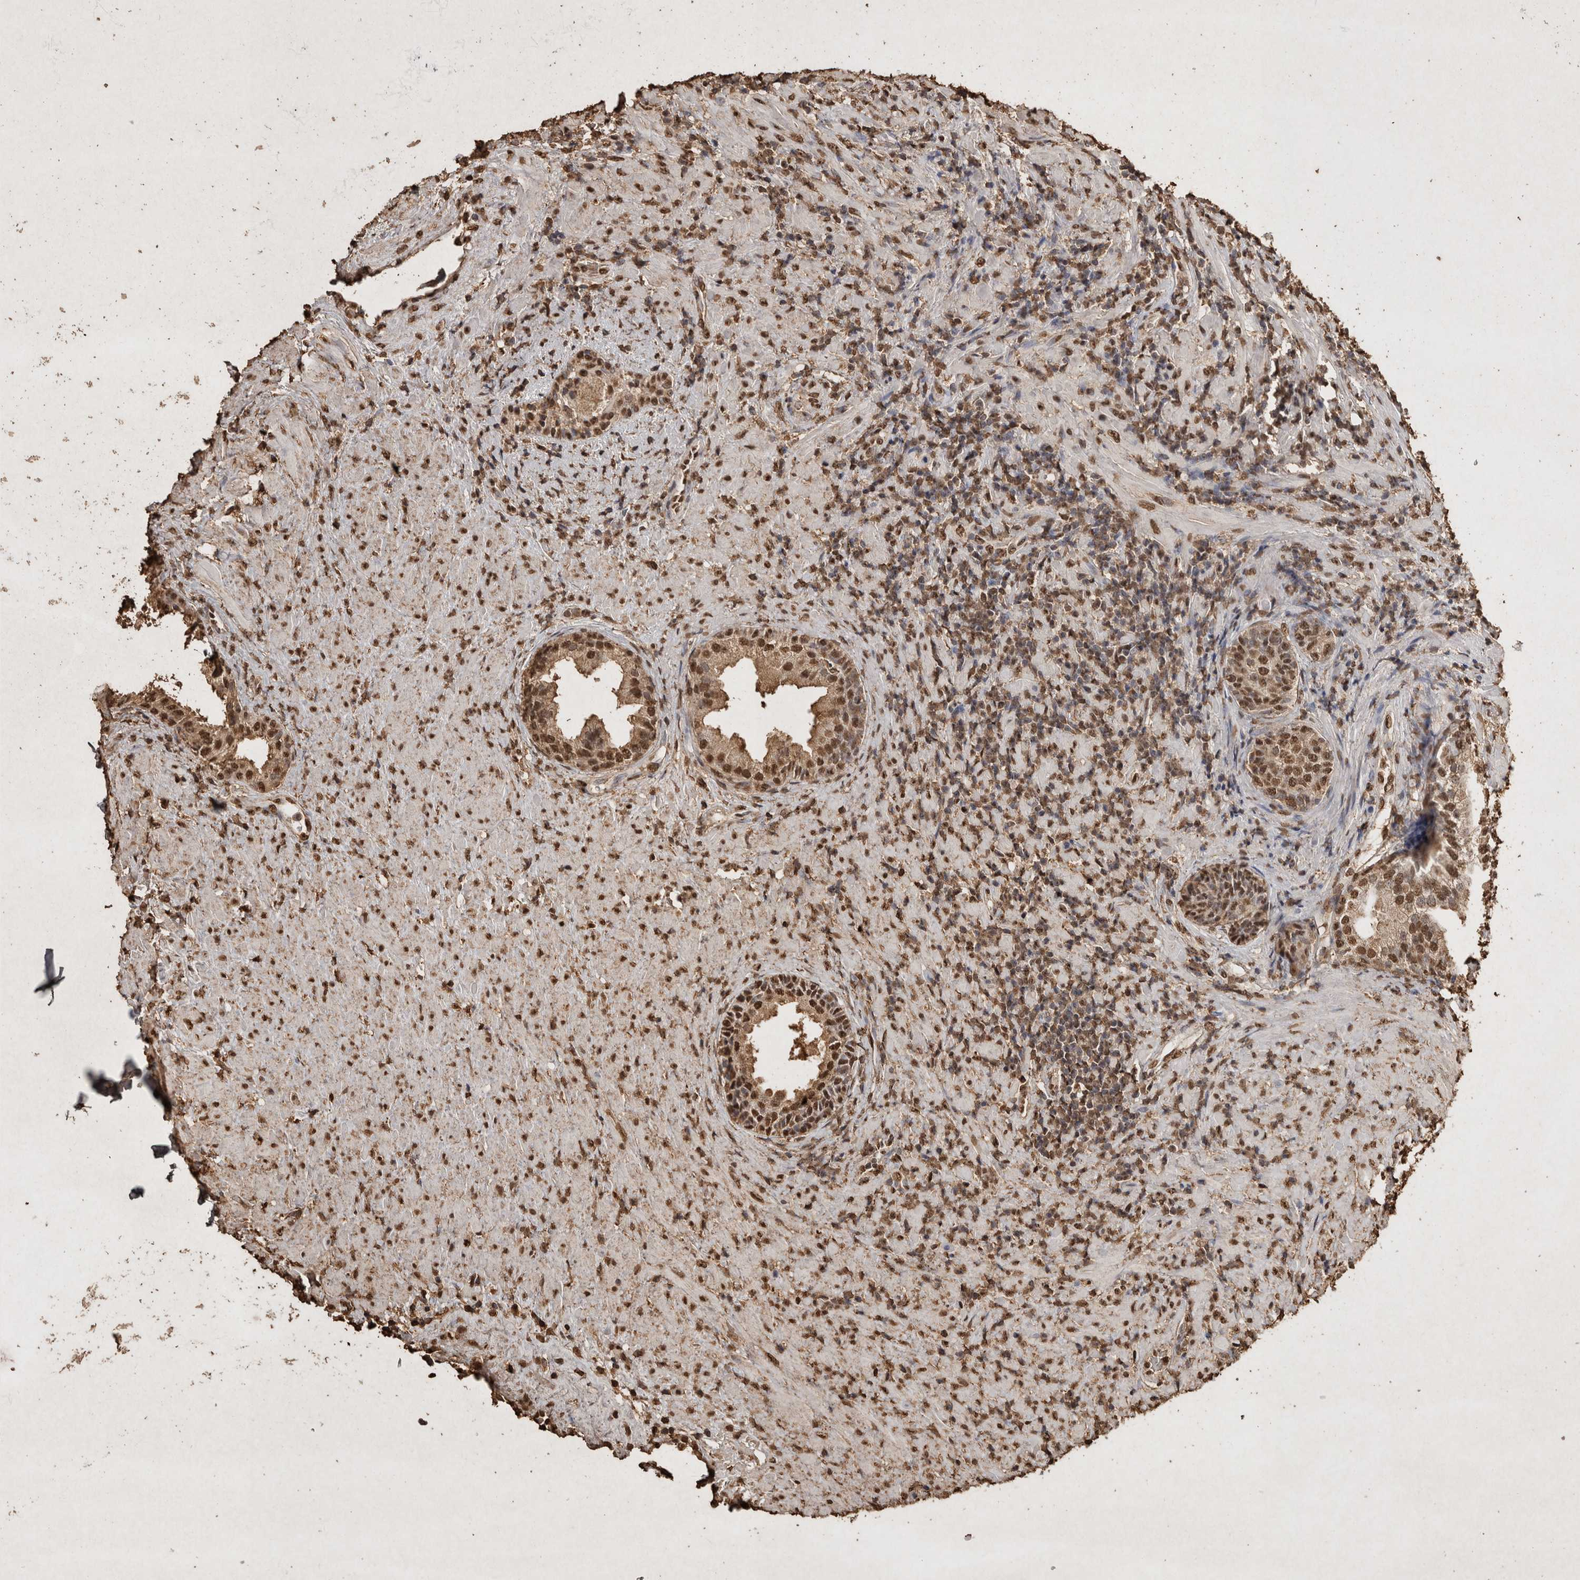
{"staining": {"intensity": "strong", "quantity": ">75%", "location": "nuclear"}, "tissue": "prostate", "cell_type": "Glandular cells", "image_type": "normal", "snomed": [{"axis": "morphology", "description": "Normal tissue, NOS"}, {"axis": "topography", "description": "Prostate"}], "caption": "An IHC image of unremarkable tissue is shown. Protein staining in brown labels strong nuclear positivity in prostate within glandular cells.", "gene": "FSTL3", "patient": {"sex": "male", "age": 76}}